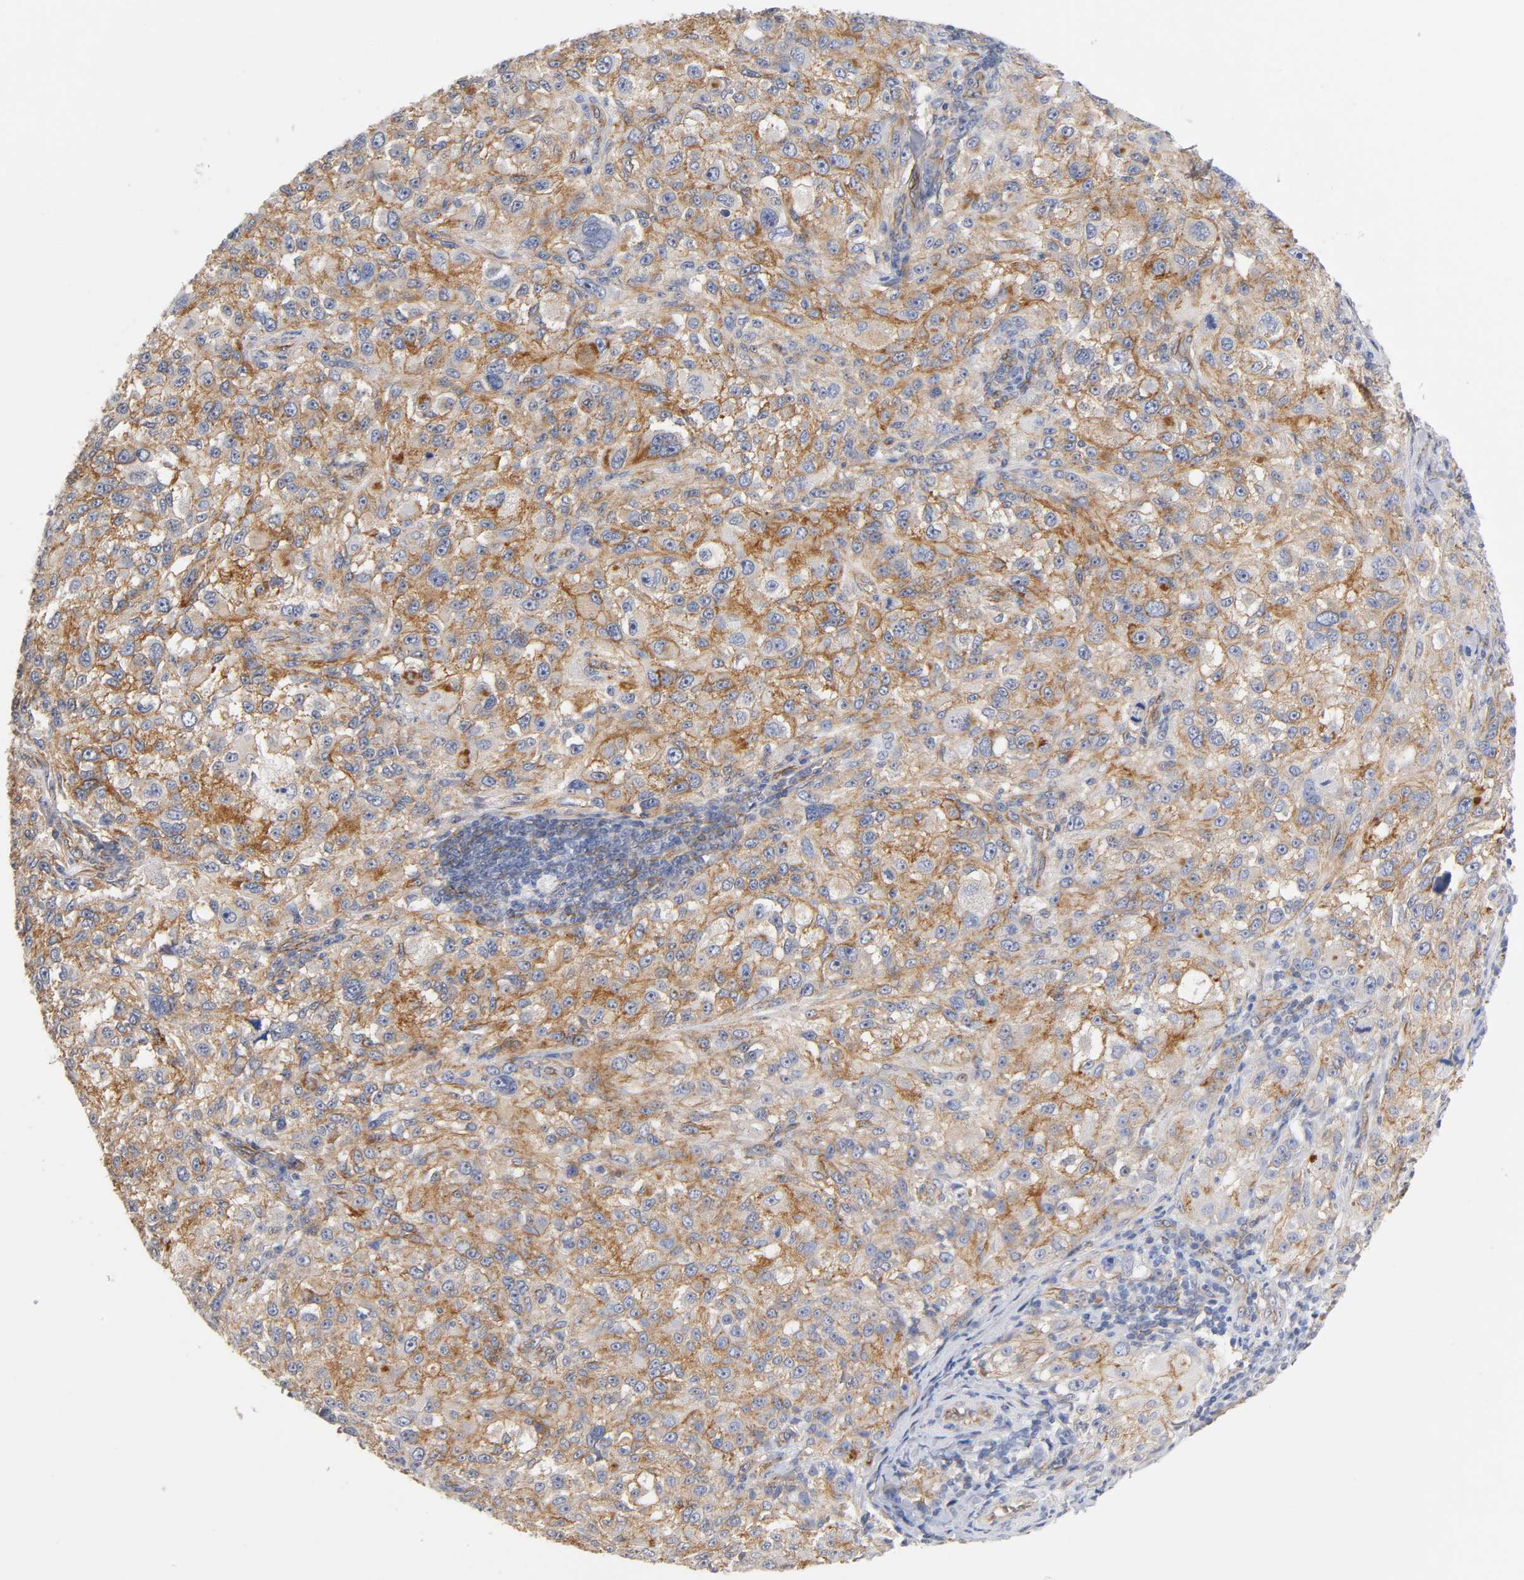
{"staining": {"intensity": "moderate", "quantity": ">75%", "location": "cytoplasmic/membranous"}, "tissue": "melanoma", "cell_type": "Tumor cells", "image_type": "cancer", "snomed": [{"axis": "morphology", "description": "Necrosis, NOS"}, {"axis": "morphology", "description": "Malignant melanoma, NOS"}, {"axis": "topography", "description": "Skin"}], "caption": "This micrograph demonstrates melanoma stained with immunohistochemistry (IHC) to label a protein in brown. The cytoplasmic/membranous of tumor cells show moderate positivity for the protein. Nuclei are counter-stained blue.", "gene": "SPTAN1", "patient": {"sex": "female", "age": 87}}